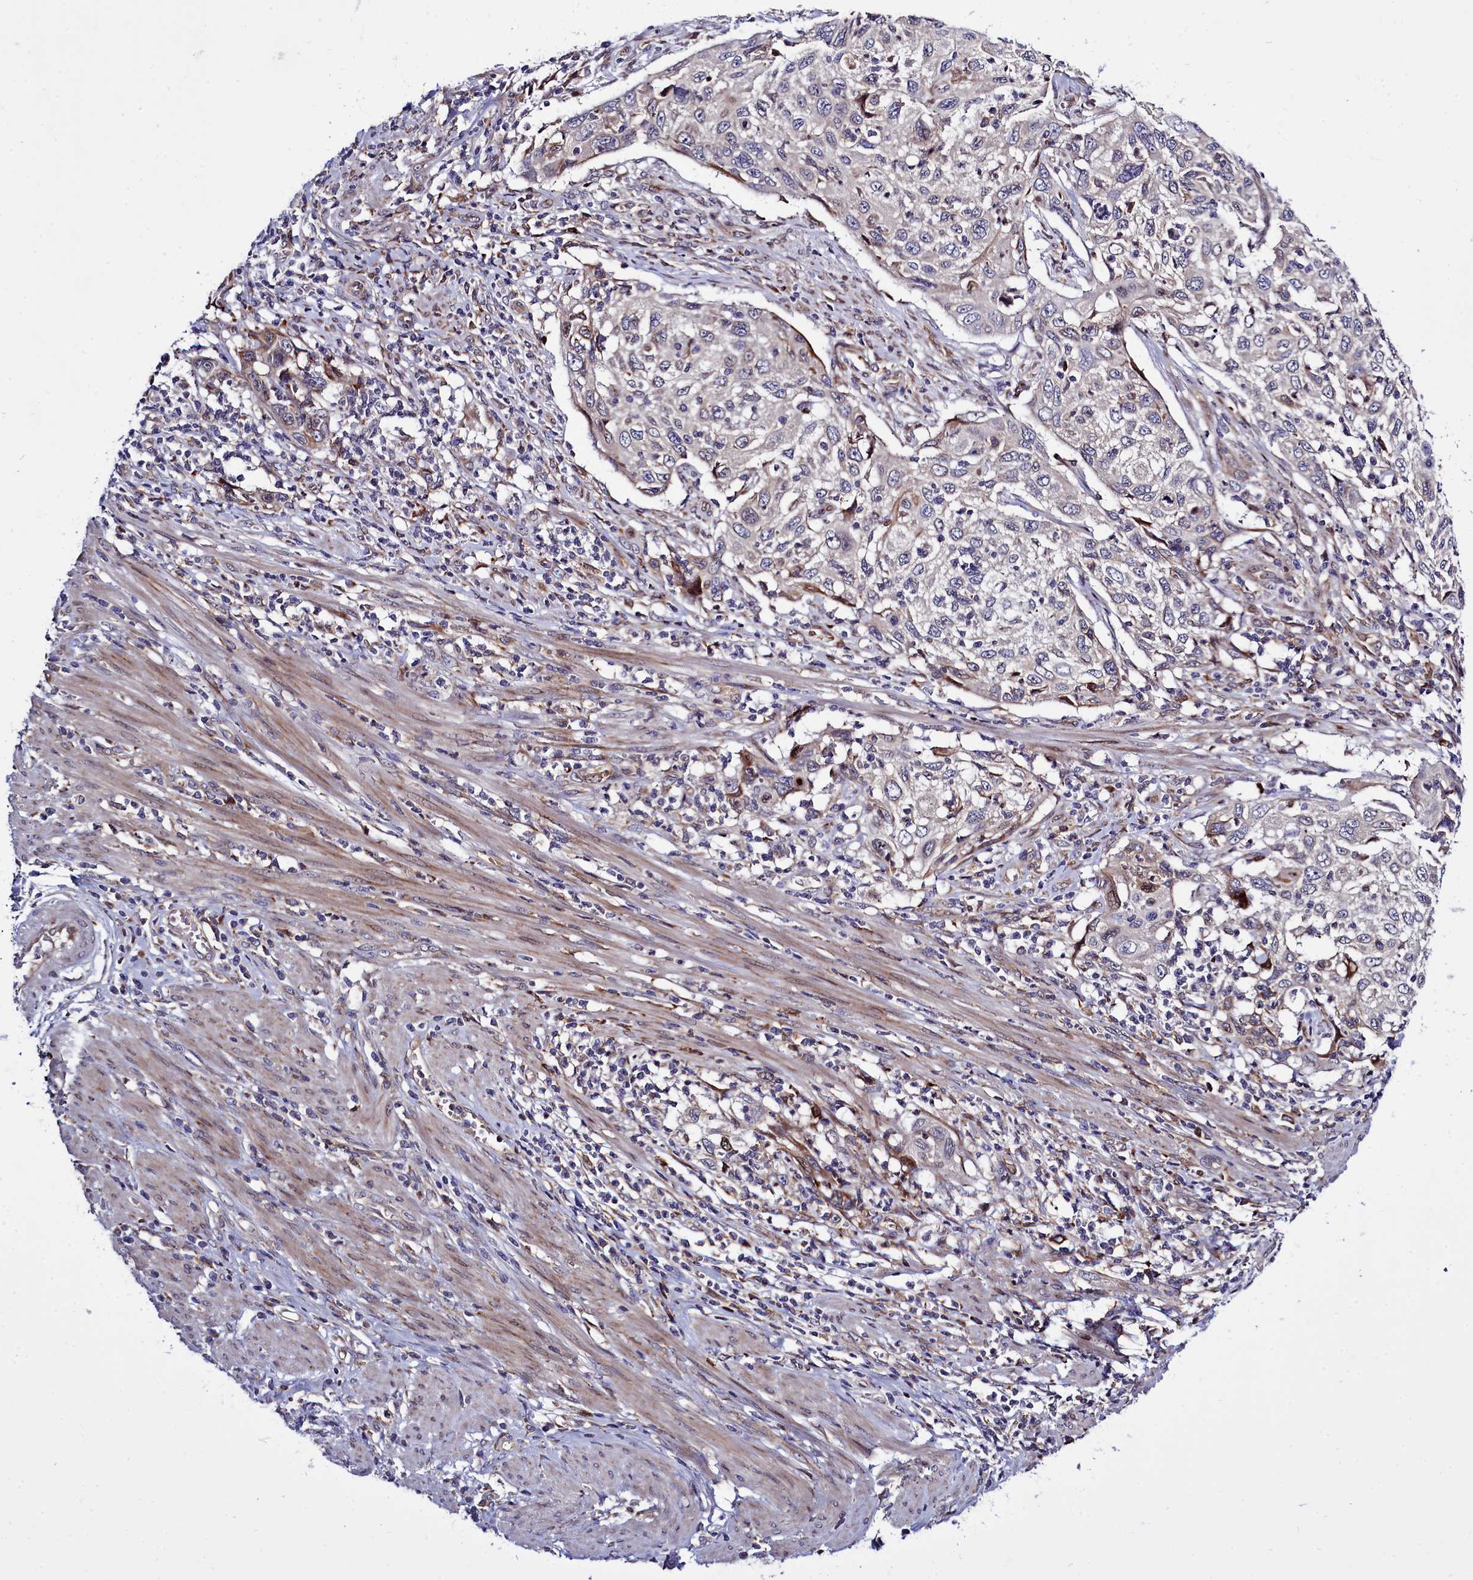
{"staining": {"intensity": "negative", "quantity": "none", "location": "none"}, "tissue": "cervical cancer", "cell_type": "Tumor cells", "image_type": "cancer", "snomed": [{"axis": "morphology", "description": "Squamous cell carcinoma, NOS"}, {"axis": "topography", "description": "Cervix"}], "caption": "Tumor cells show no significant protein positivity in cervical cancer.", "gene": "RAPGEF4", "patient": {"sex": "female", "age": 70}}